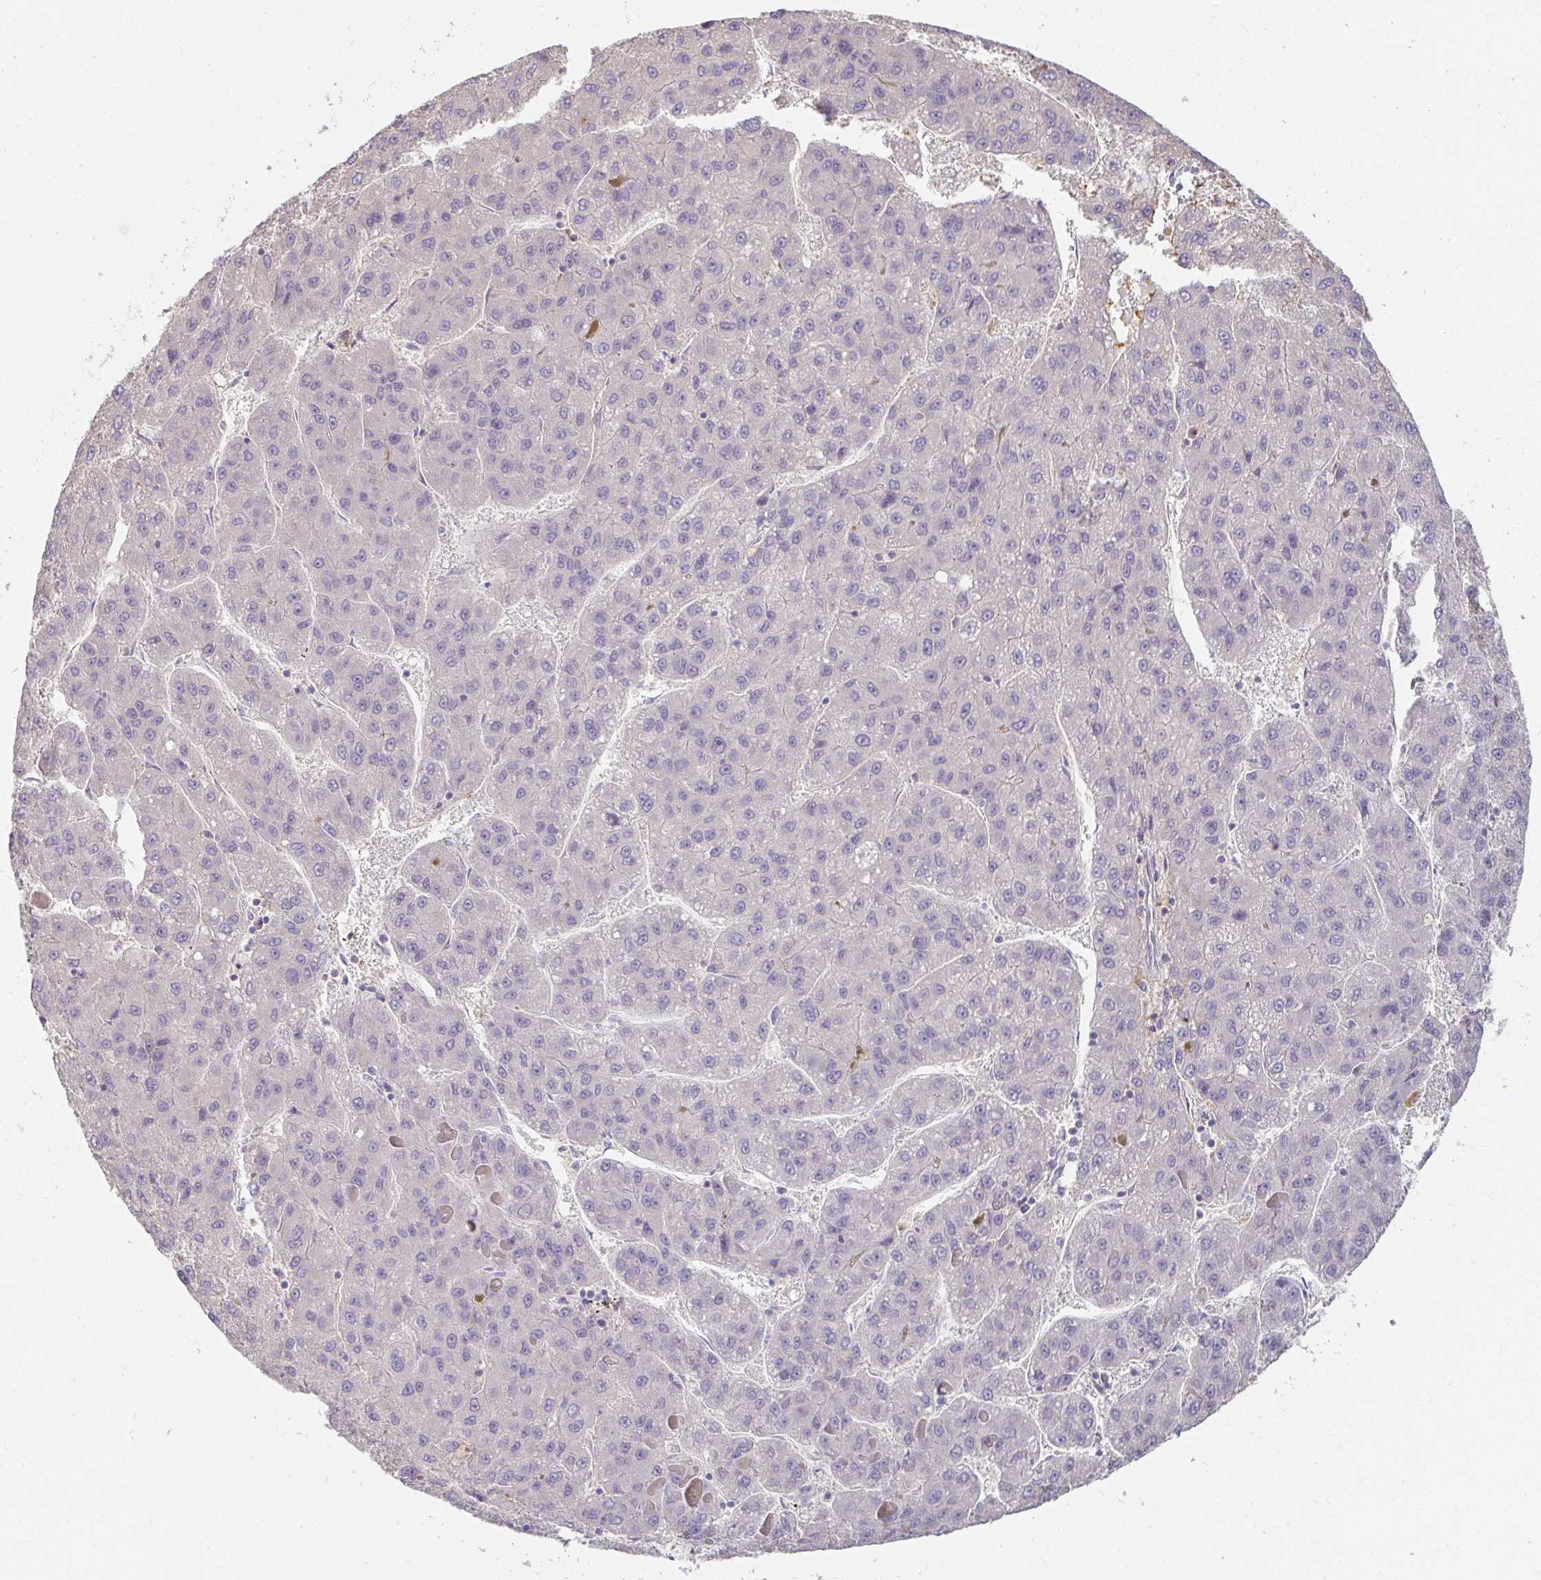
{"staining": {"intensity": "negative", "quantity": "none", "location": "none"}, "tissue": "liver cancer", "cell_type": "Tumor cells", "image_type": "cancer", "snomed": [{"axis": "morphology", "description": "Carcinoma, Hepatocellular, NOS"}, {"axis": "topography", "description": "Liver"}], "caption": "Histopathology image shows no protein positivity in tumor cells of hepatocellular carcinoma (liver) tissue. (DAB IHC, high magnification).", "gene": "LOXL4", "patient": {"sex": "female", "age": 82}}